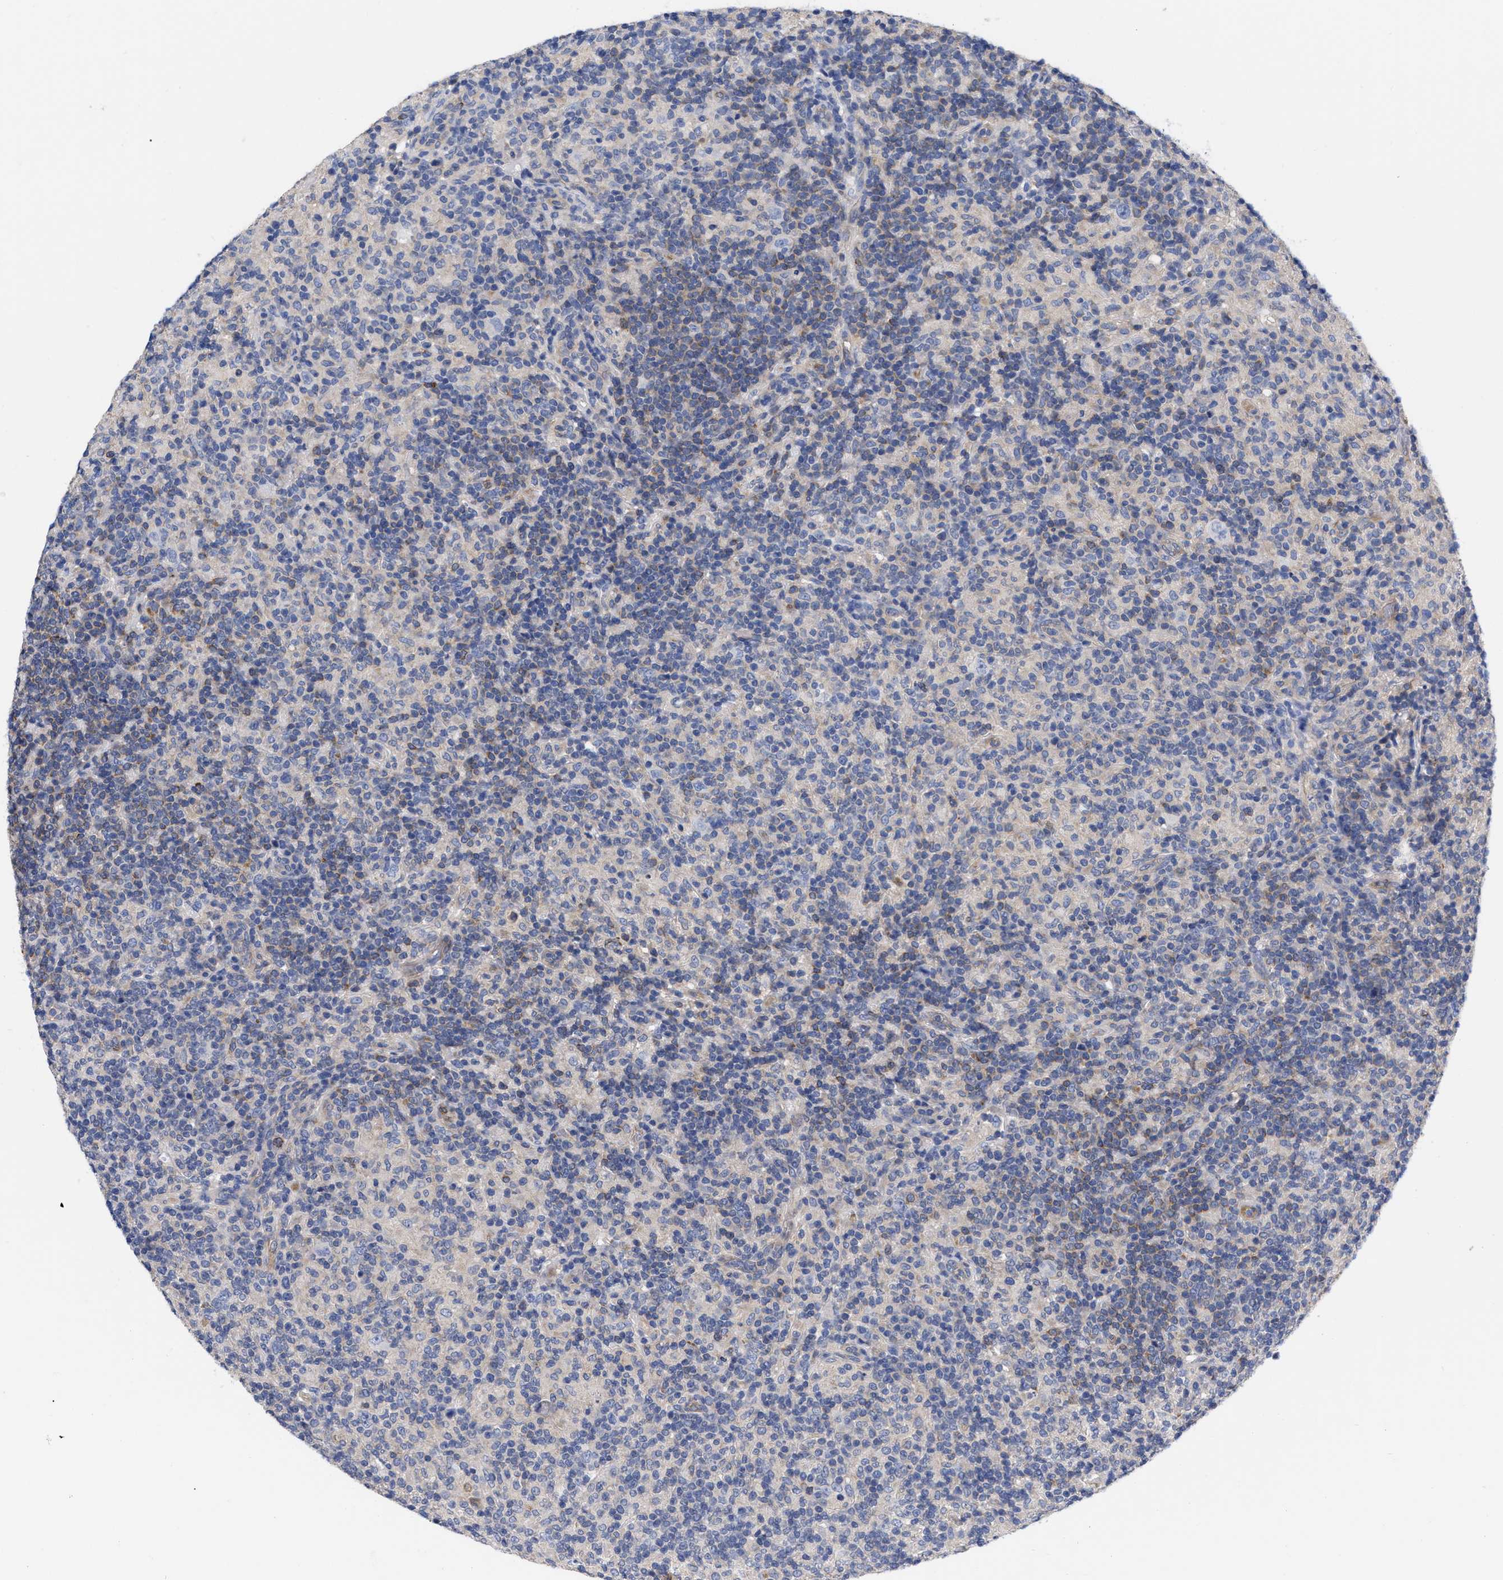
{"staining": {"intensity": "negative", "quantity": "none", "location": "none"}, "tissue": "lymphoma", "cell_type": "Tumor cells", "image_type": "cancer", "snomed": [{"axis": "morphology", "description": "Hodgkin's disease, NOS"}, {"axis": "topography", "description": "Lymph node"}], "caption": "Immunohistochemistry (IHC) photomicrograph of Hodgkin's disease stained for a protein (brown), which reveals no staining in tumor cells.", "gene": "IRAG2", "patient": {"sex": "male", "age": 70}}